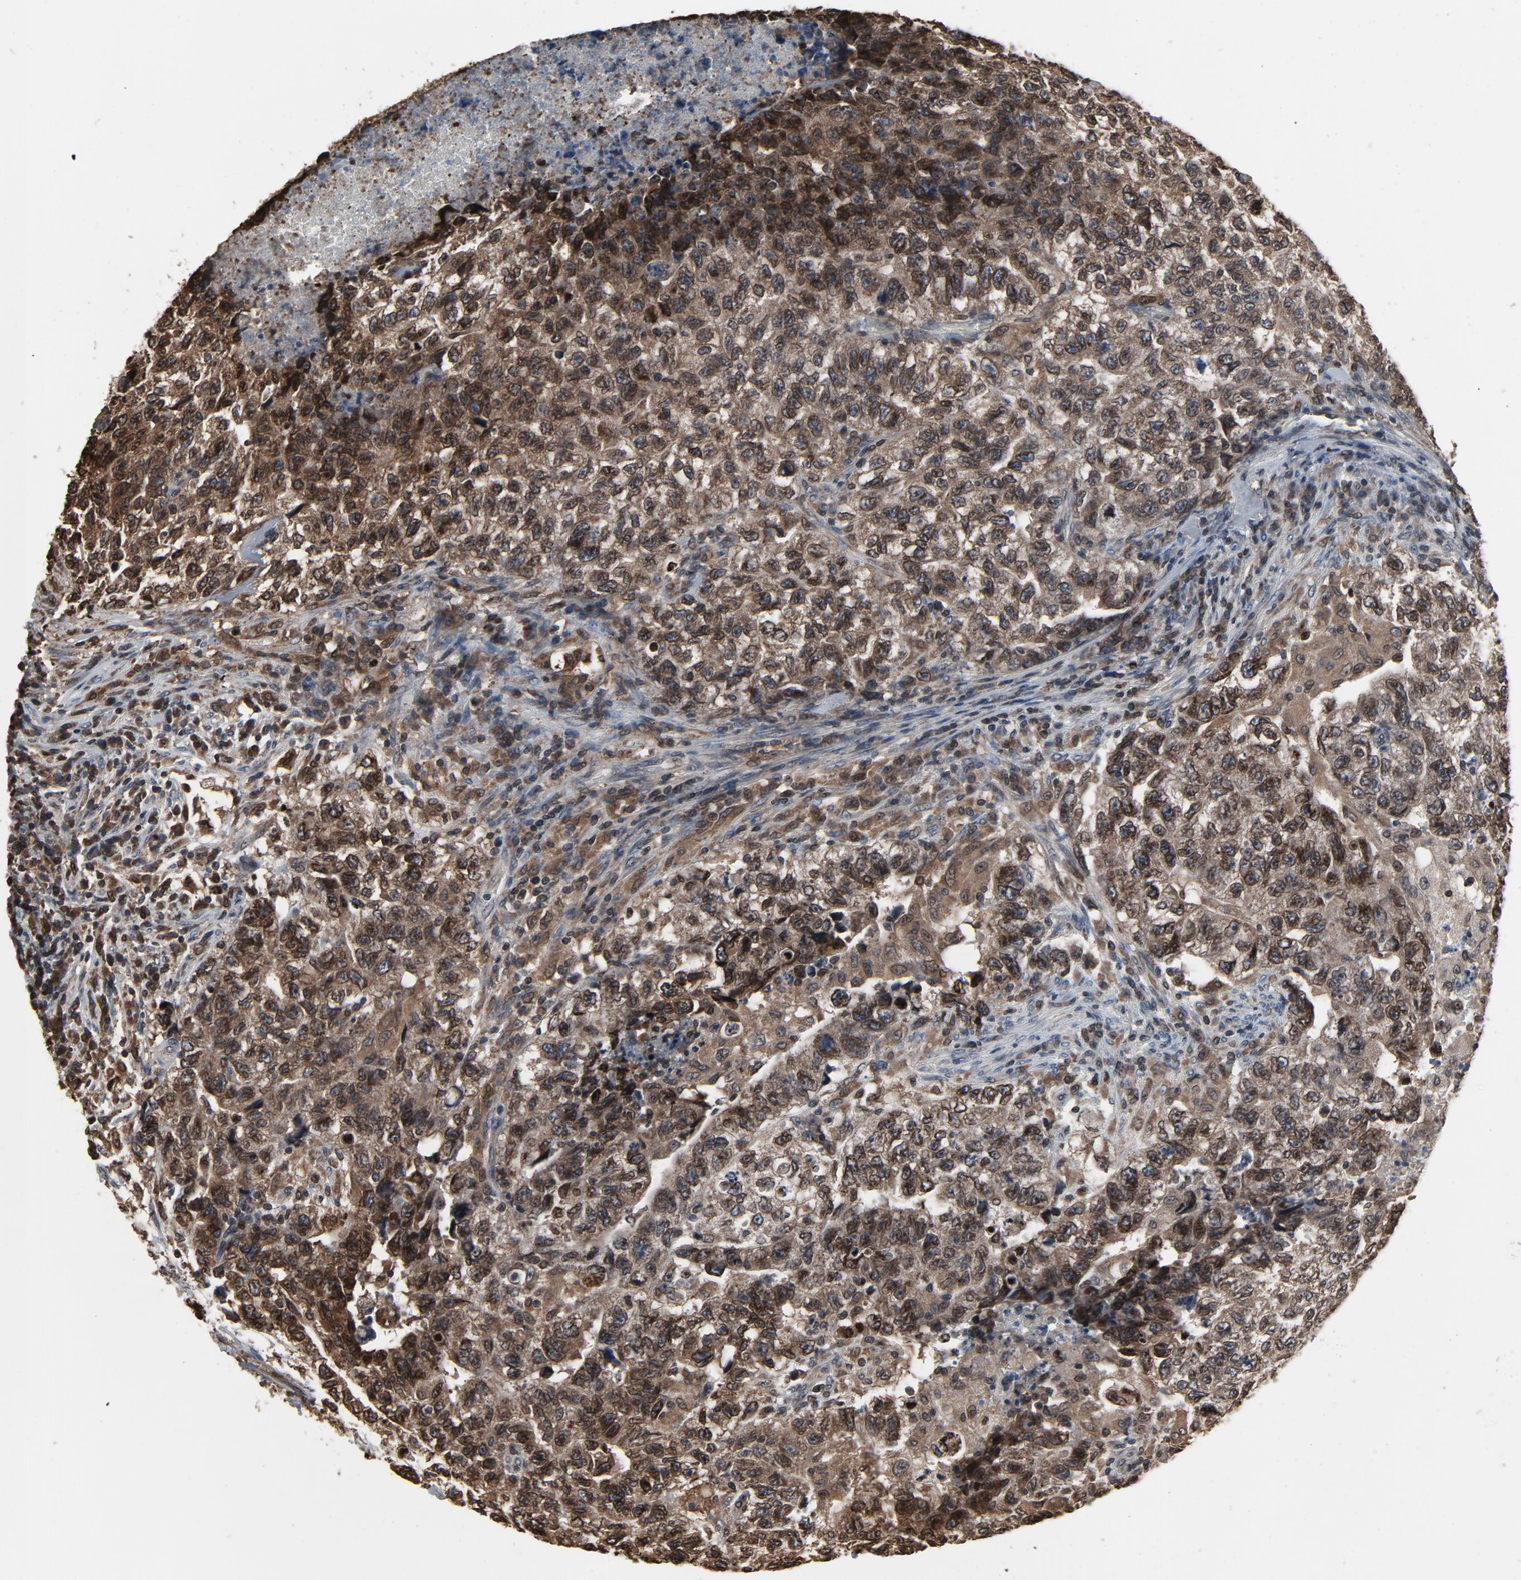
{"staining": {"intensity": "moderate", "quantity": ">75%", "location": "cytoplasmic/membranous"}, "tissue": "testis cancer", "cell_type": "Tumor cells", "image_type": "cancer", "snomed": [{"axis": "morphology", "description": "Carcinoma, Embryonal, NOS"}, {"axis": "topography", "description": "Testis"}], "caption": "A brown stain highlights moderate cytoplasmic/membranous positivity of a protein in human testis cancer (embryonal carcinoma) tumor cells. The staining was performed using DAB (3,3'-diaminobenzidine), with brown indicating positive protein expression. Nuclei are stained blue with hematoxylin.", "gene": "UBE2D1", "patient": {"sex": "male", "age": 21}}